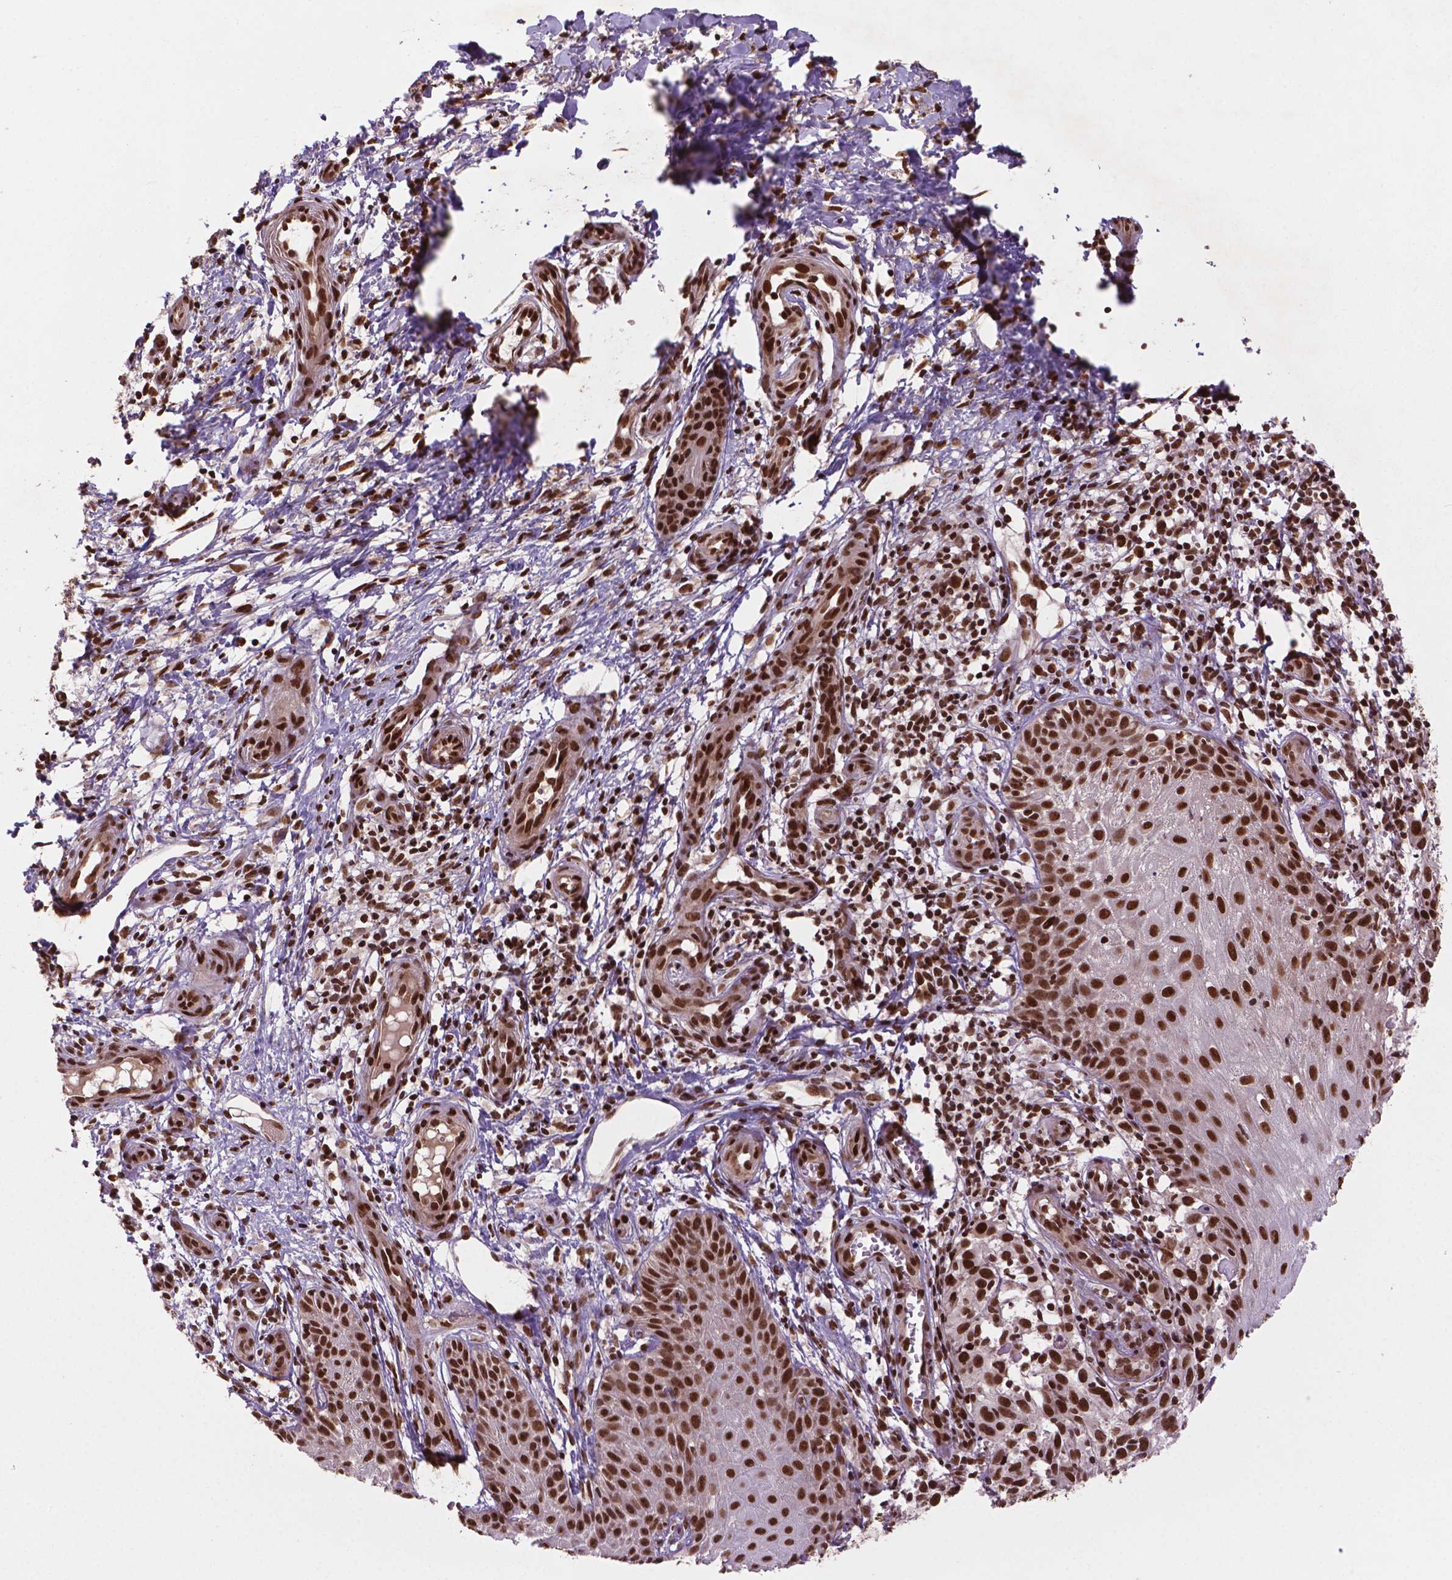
{"staining": {"intensity": "strong", "quantity": ">75%", "location": "nuclear"}, "tissue": "melanoma", "cell_type": "Tumor cells", "image_type": "cancer", "snomed": [{"axis": "morphology", "description": "Malignant melanoma, NOS"}, {"axis": "topography", "description": "Skin"}], "caption": "Strong nuclear staining is appreciated in about >75% of tumor cells in malignant melanoma.", "gene": "SIRT6", "patient": {"sex": "female", "age": 53}}